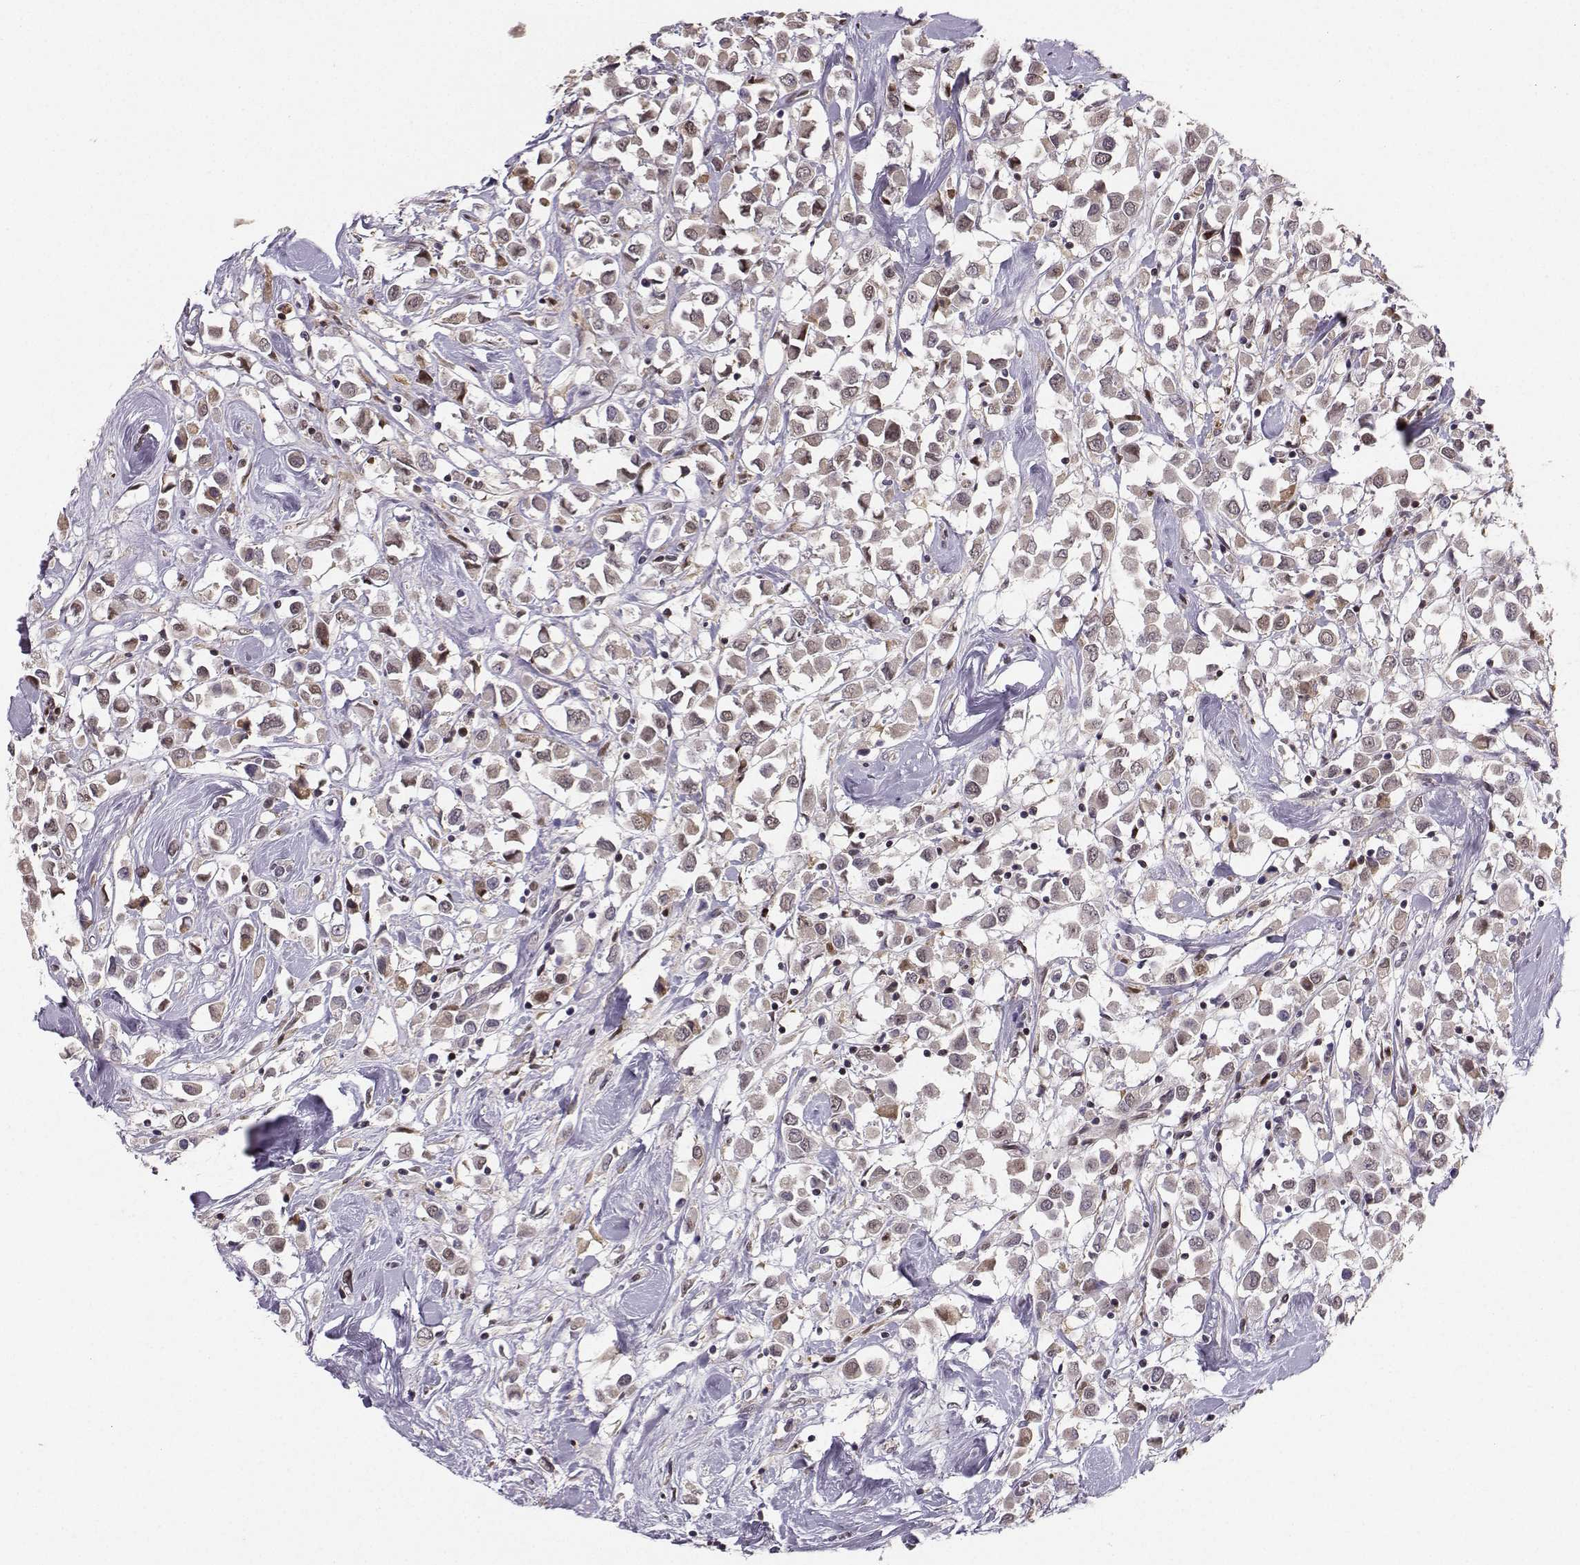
{"staining": {"intensity": "moderate", "quantity": "<25%", "location": "nuclear"}, "tissue": "breast cancer", "cell_type": "Tumor cells", "image_type": "cancer", "snomed": [{"axis": "morphology", "description": "Duct carcinoma"}, {"axis": "topography", "description": "Breast"}], "caption": "Tumor cells exhibit low levels of moderate nuclear positivity in approximately <25% of cells in invasive ductal carcinoma (breast).", "gene": "PKP2", "patient": {"sex": "female", "age": 61}}